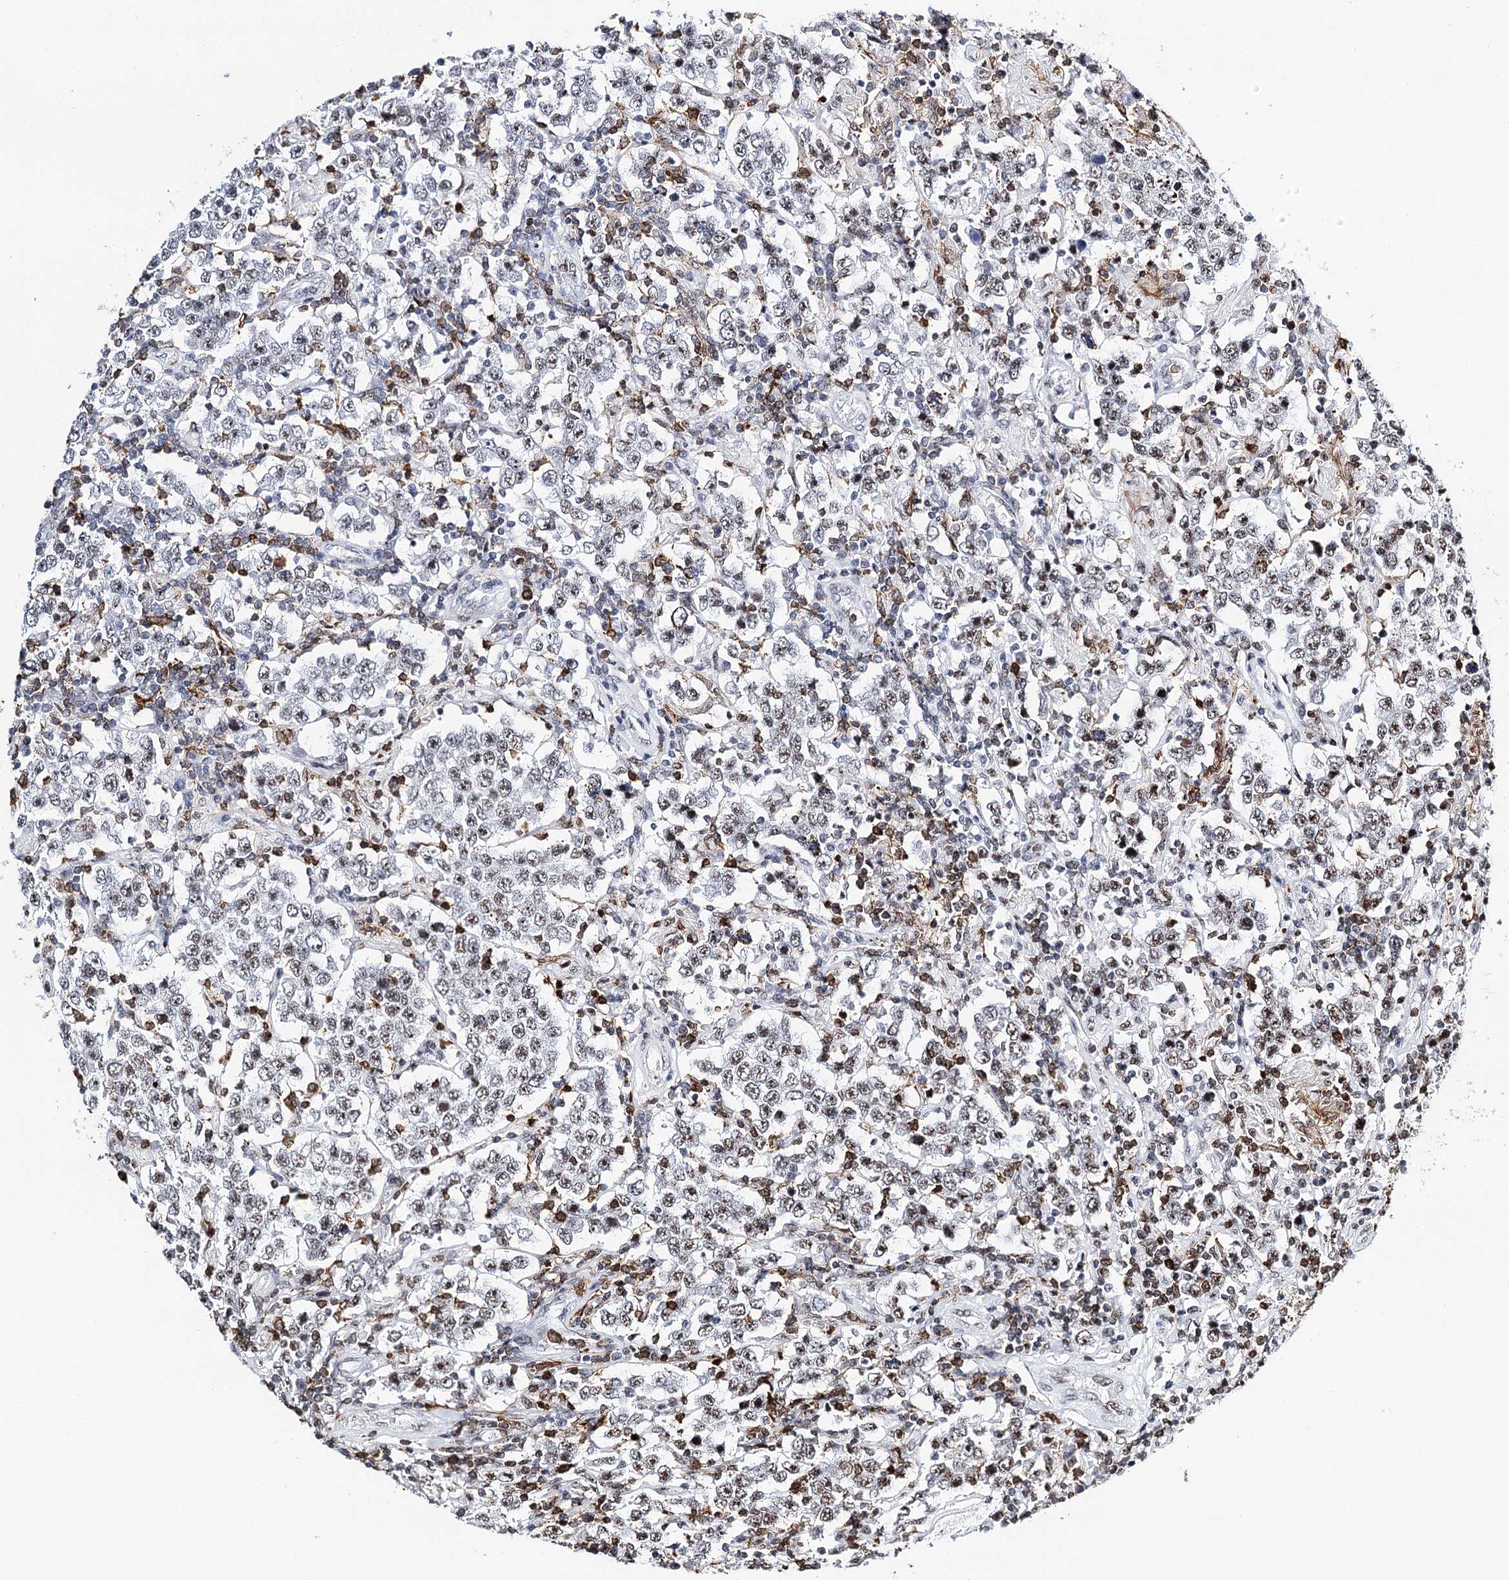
{"staining": {"intensity": "moderate", "quantity": ">75%", "location": "nuclear"}, "tissue": "testis cancer", "cell_type": "Tumor cells", "image_type": "cancer", "snomed": [{"axis": "morphology", "description": "Normal tissue, NOS"}, {"axis": "morphology", "description": "Urothelial carcinoma, High grade"}, {"axis": "morphology", "description": "Seminoma, NOS"}, {"axis": "morphology", "description": "Carcinoma, Embryonal, NOS"}, {"axis": "topography", "description": "Urinary bladder"}, {"axis": "topography", "description": "Testis"}], "caption": "This is a photomicrograph of immunohistochemistry staining of high-grade urothelial carcinoma (testis), which shows moderate expression in the nuclear of tumor cells.", "gene": "BARD1", "patient": {"sex": "male", "age": 41}}